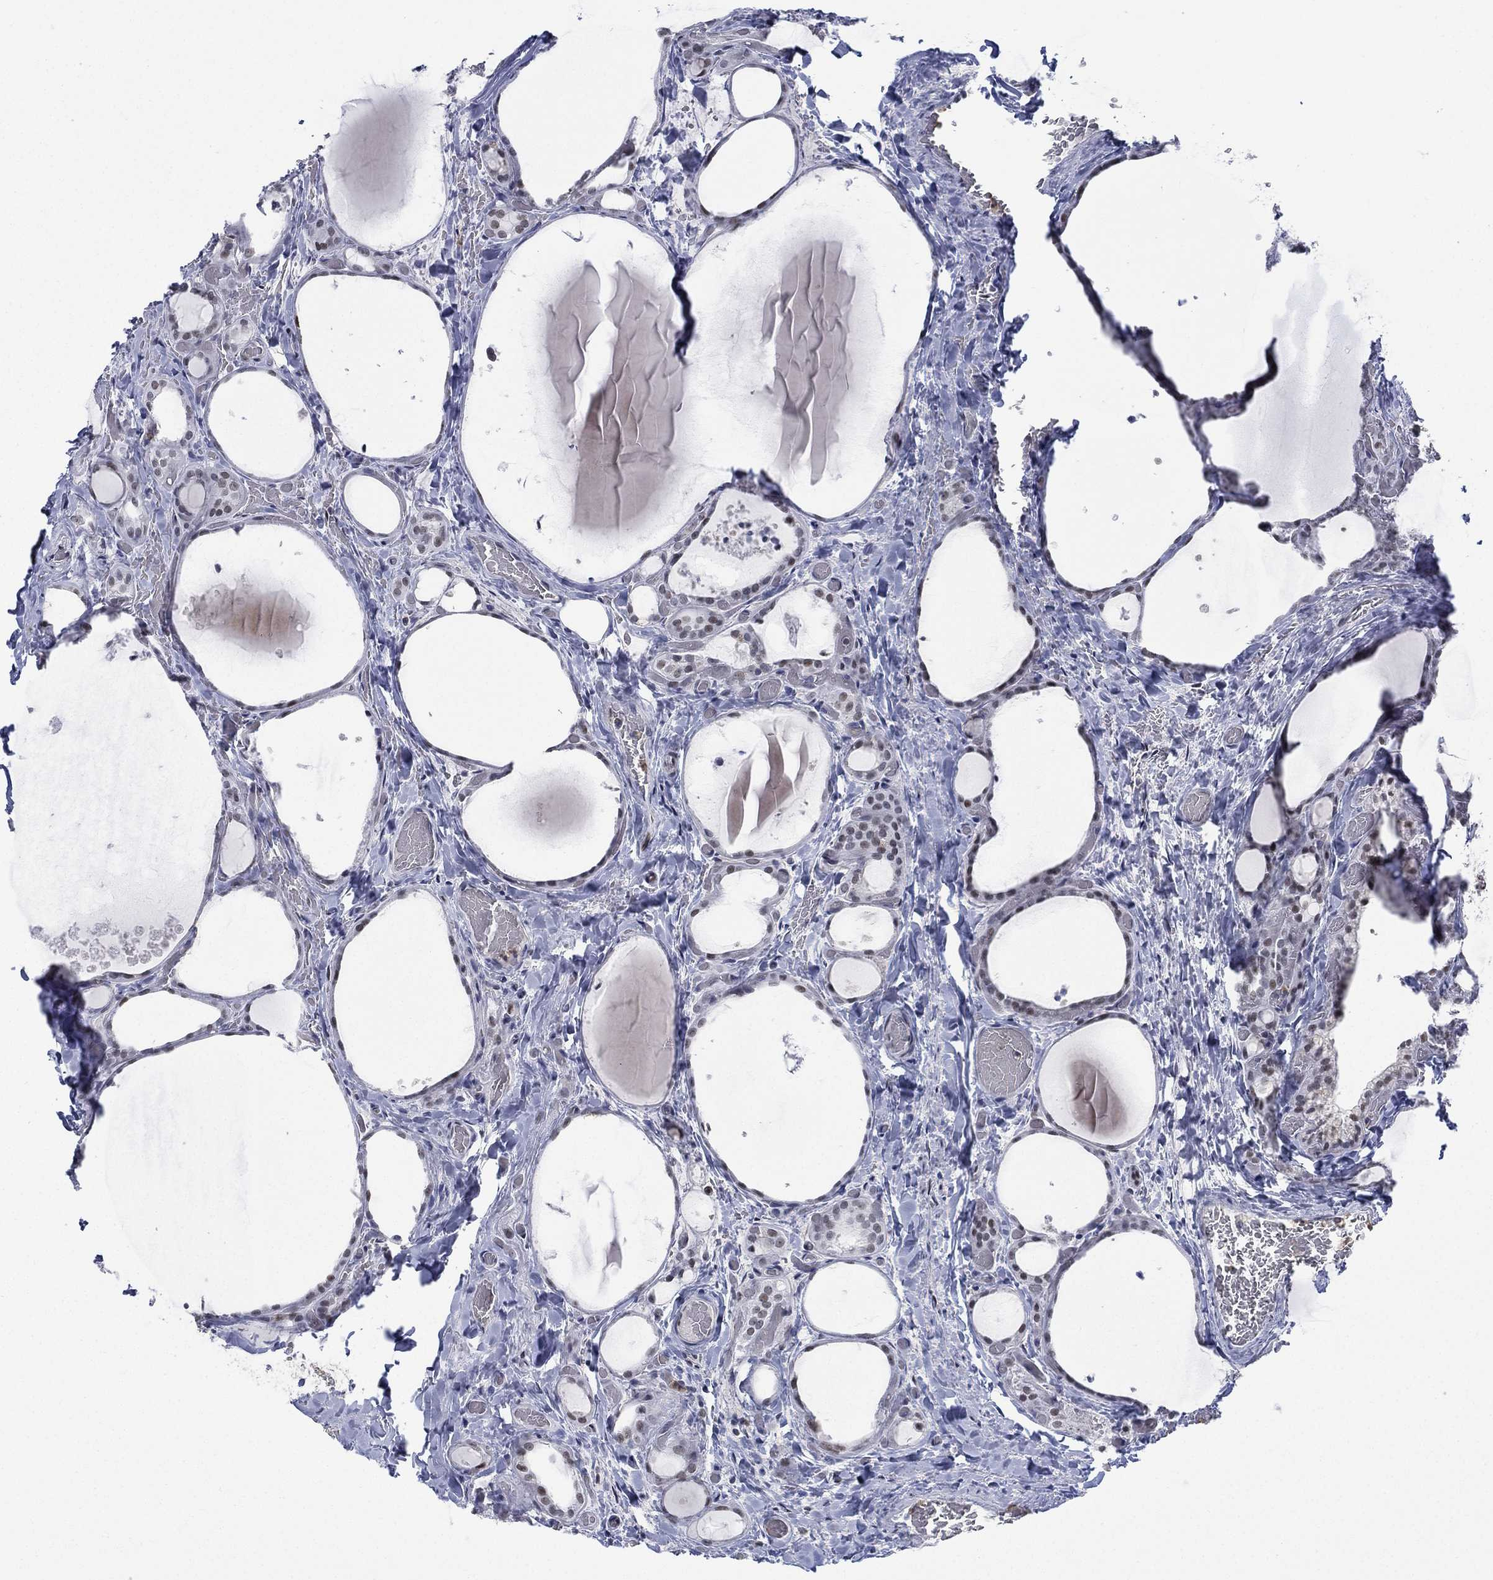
{"staining": {"intensity": "negative", "quantity": "none", "location": "none"}, "tissue": "thyroid cancer", "cell_type": "Tumor cells", "image_type": "cancer", "snomed": [{"axis": "morphology", "description": "Papillary adenocarcinoma, NOS"}, {"axis": "topography", "description": "Thyroid gland"}], "caption": "IHC of thyroid papillary adenocarcinoma demonstrates no positivity in tumor cells. (Immunohistochemistry, brightfield microscopy, high magnification).", "gene": "ZNF711", "patient": {"sex": "female", "age": 39}}